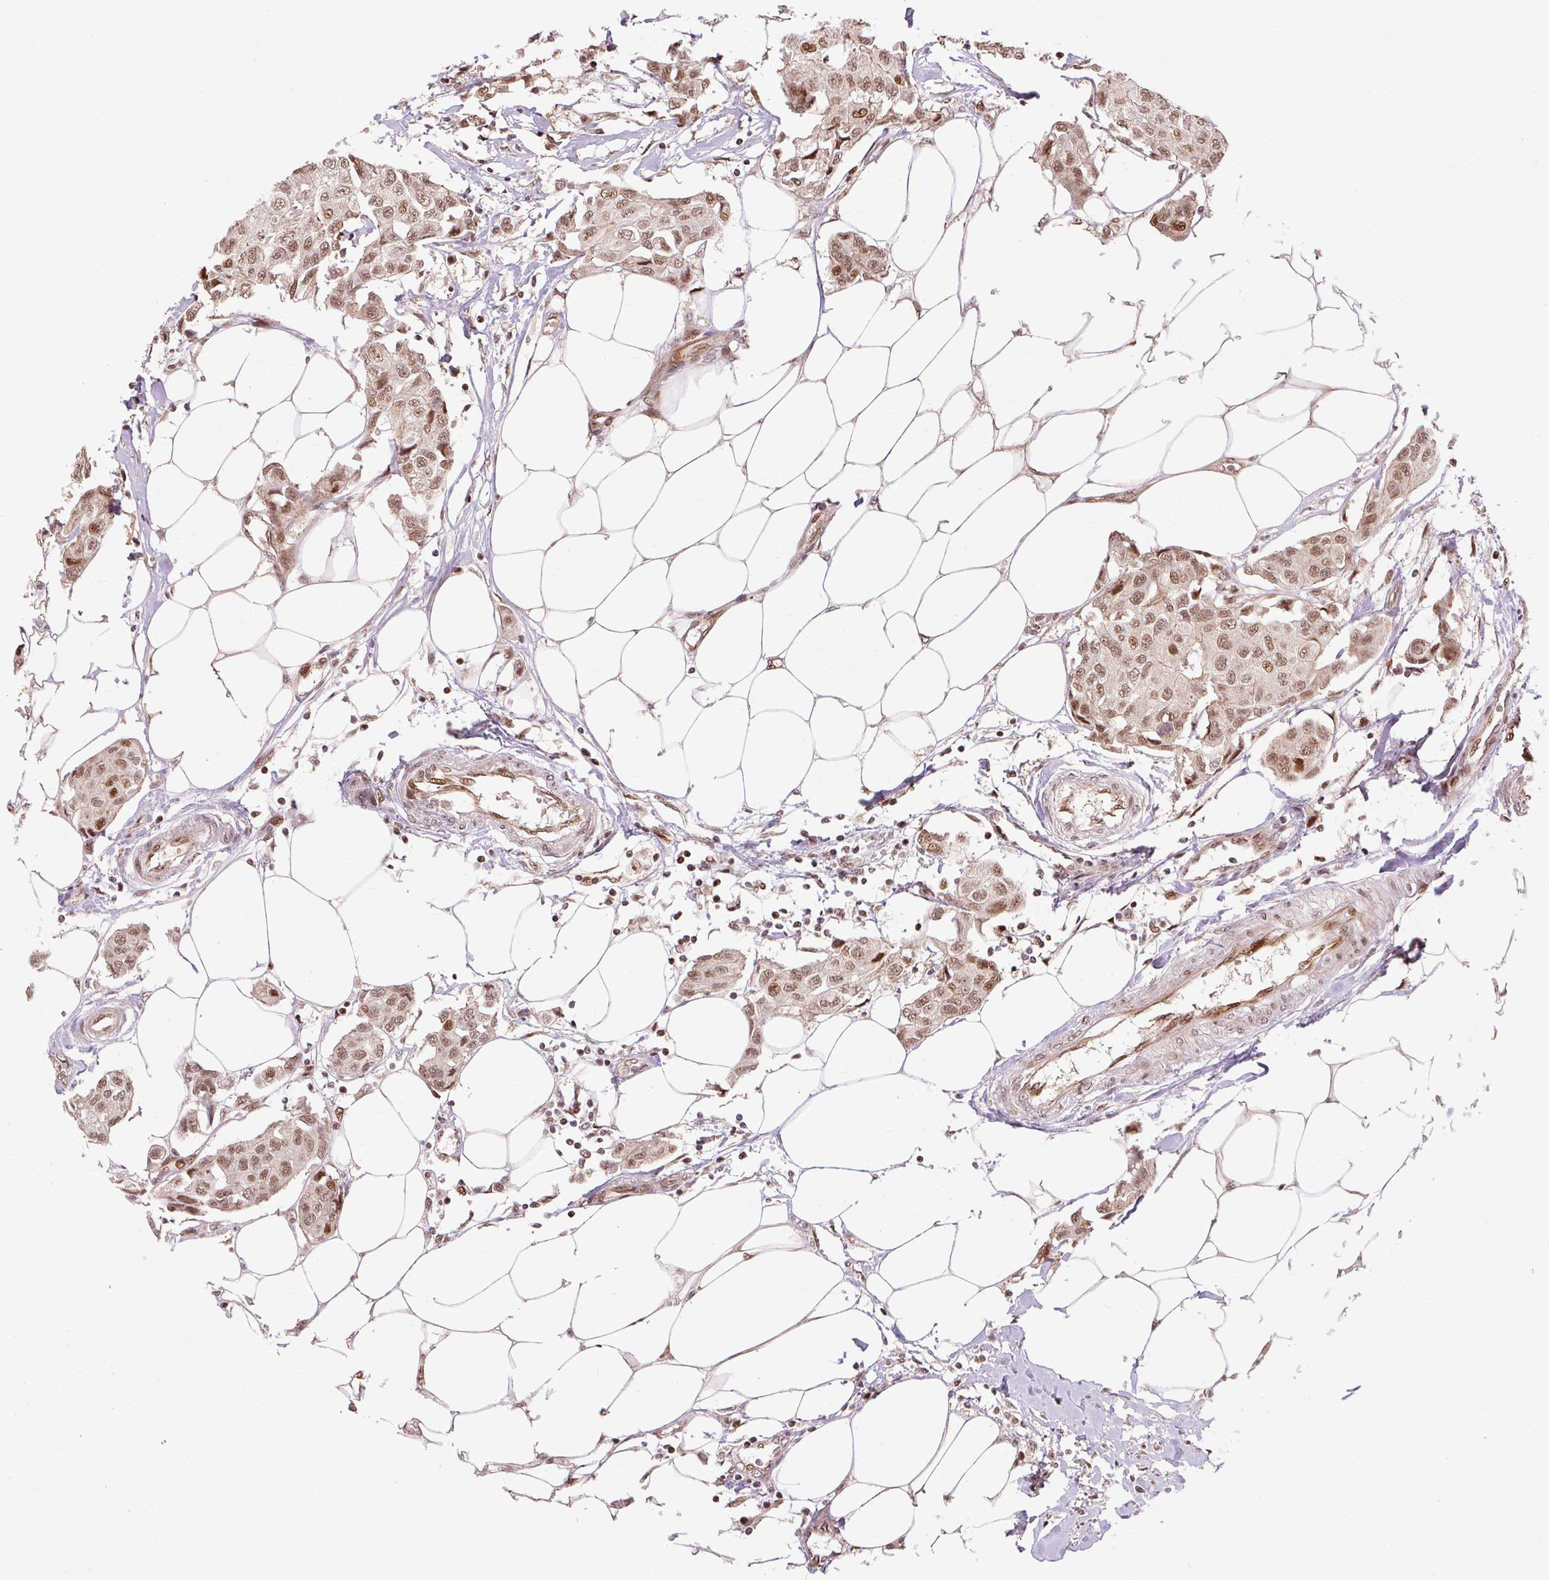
{"staining": {"intensity": "moderate", "quantity": ">75%", "location": "nuclear"}, "tissue": "breast cancer", "cell_type": "Tumor cells", "image_type": "cancer", "snomed": [{"axis": "morphology", "description": "Duct carcinoma"}, {"axis": "topography", "description": "Breast"}, {"axis": "topography", "description": "Lymph node"}], "caption": "A micrograph showing moderate nuclear positivity in approximately >75% of tumor cells in breast cancer, as visualized by brown immunohistochemical staining.", "gene": "MECOM", "patient": {"sex": "female", "age": 80}}